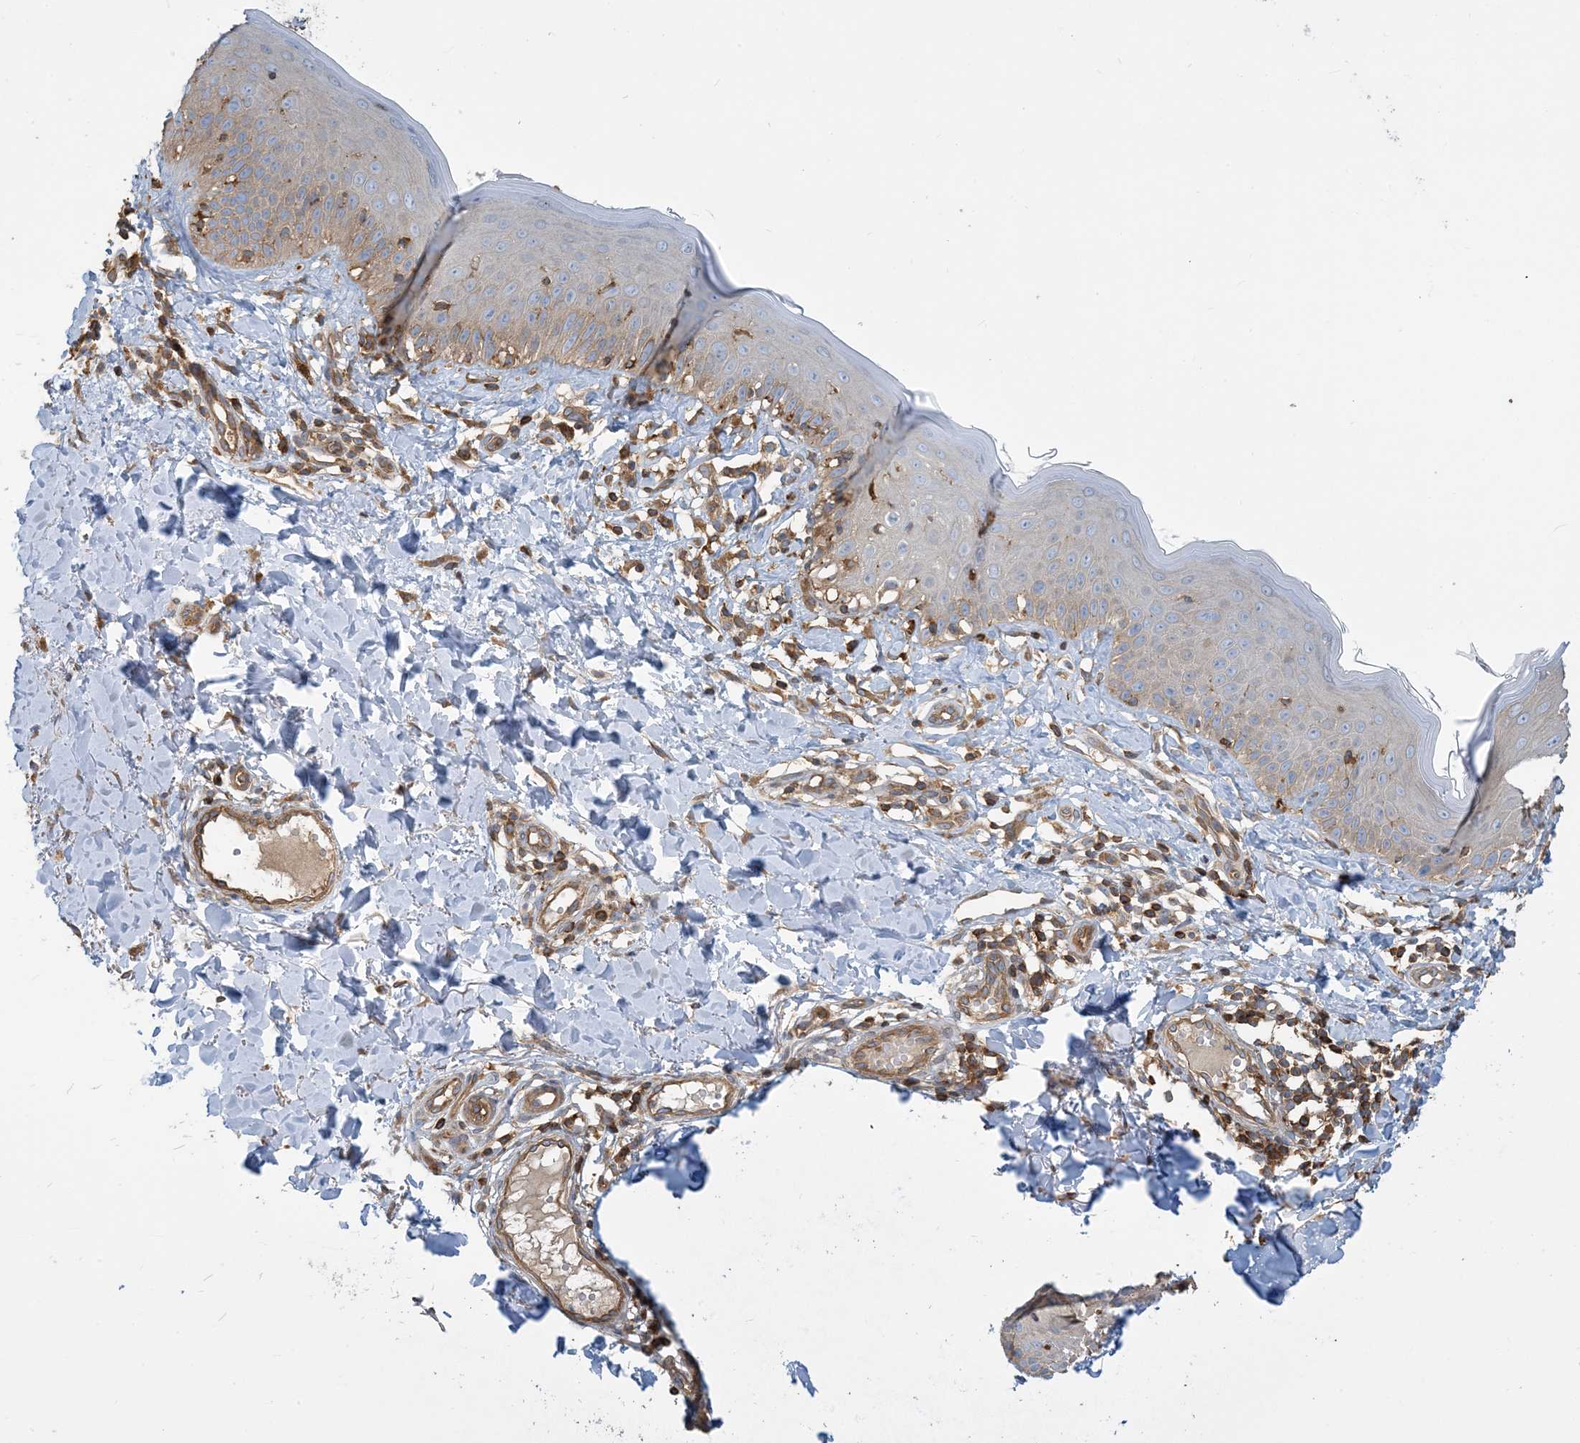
{"staining": {"intensity": "moderate", "quantity": ">75%", "location": "cytoplasmic/membranous"}, "tissue": "skin", "cell_type": "Fibroblasts", "image_type": "normal", "snomed": [{"axis": "morphology", "description": "Normal tissue, NOS"}, {"axis": "topography", "description": "Skin"}], "caption": "IHC (DAB) staining of unremarkable human skin reveals moderate cytoplasmic/membranous protein expression in about >75% of fibroblasts.", "gene": "SFMBT2", "patient": {"sex": "male", "age": 52}}